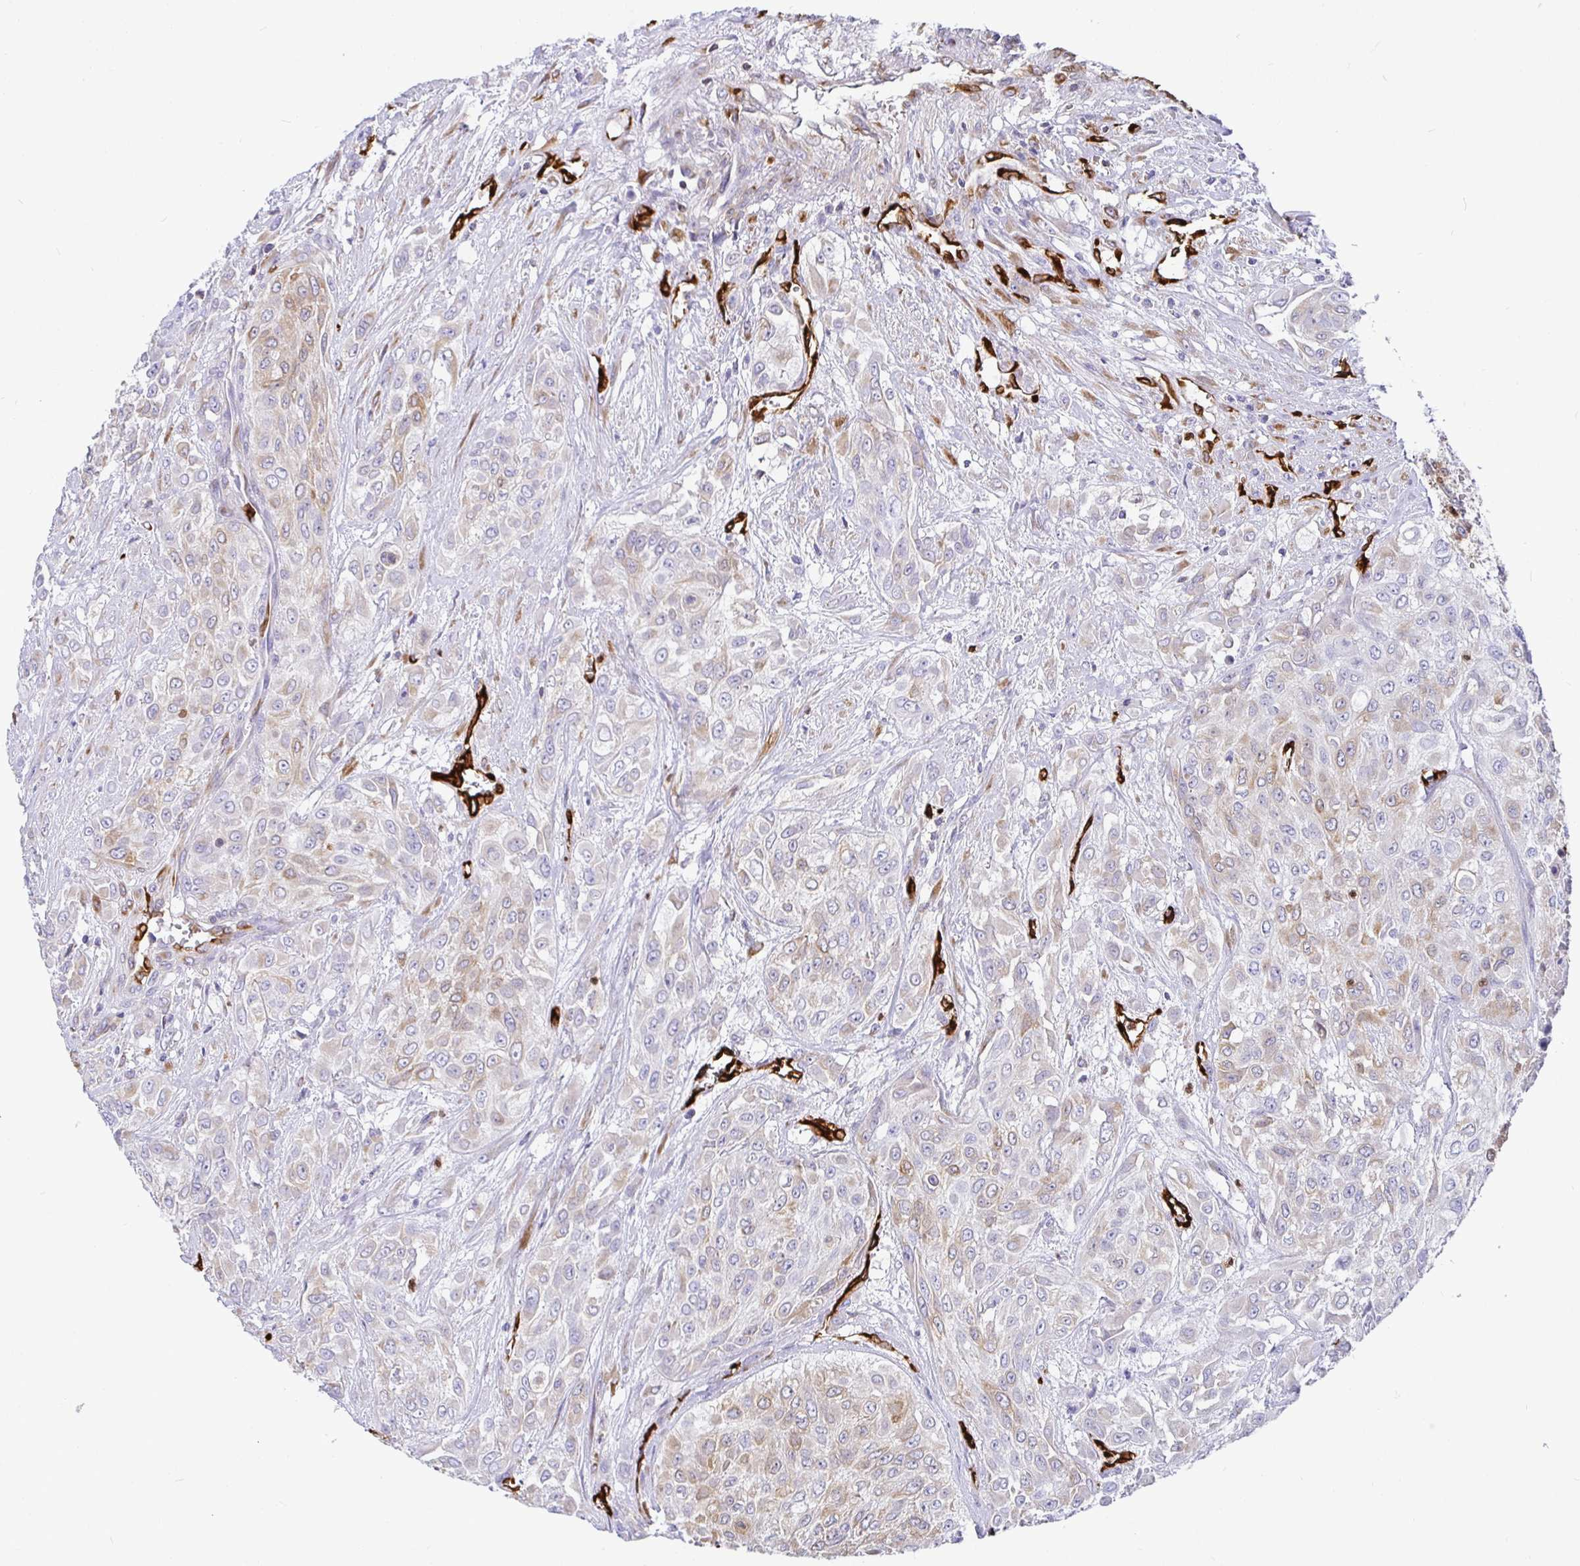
{"staining": {"intensity": "weak", "quantity": "25%-75%", "location": "cytoplasmic/membranous"}, "tissue": "urothelial cancer", "cell_type": "Tumor cells", "image_type": "cancer", "snomed": [{"axis": "morphology", "description": "Urothelial carcinoma, High grade"}, {"axis": "topography", "description": "Urinary bladder"}], "caption": "Immunohistochemistry (IHC) staining of urothelial cancer, which exhibits low levels of weak cytoplasmic/membranous expression in about 25%-75% of tumor cells indicating weak cytoplasmic/membranous protein positivity. The staining was performed using DAB (3,3'-diaminobenzidine) (brown) for protein detection and nuclei were counterstained in hematoxylin (blue).", "gene": "TP53I11", "patient": {"sex": "male", "age": 57}}